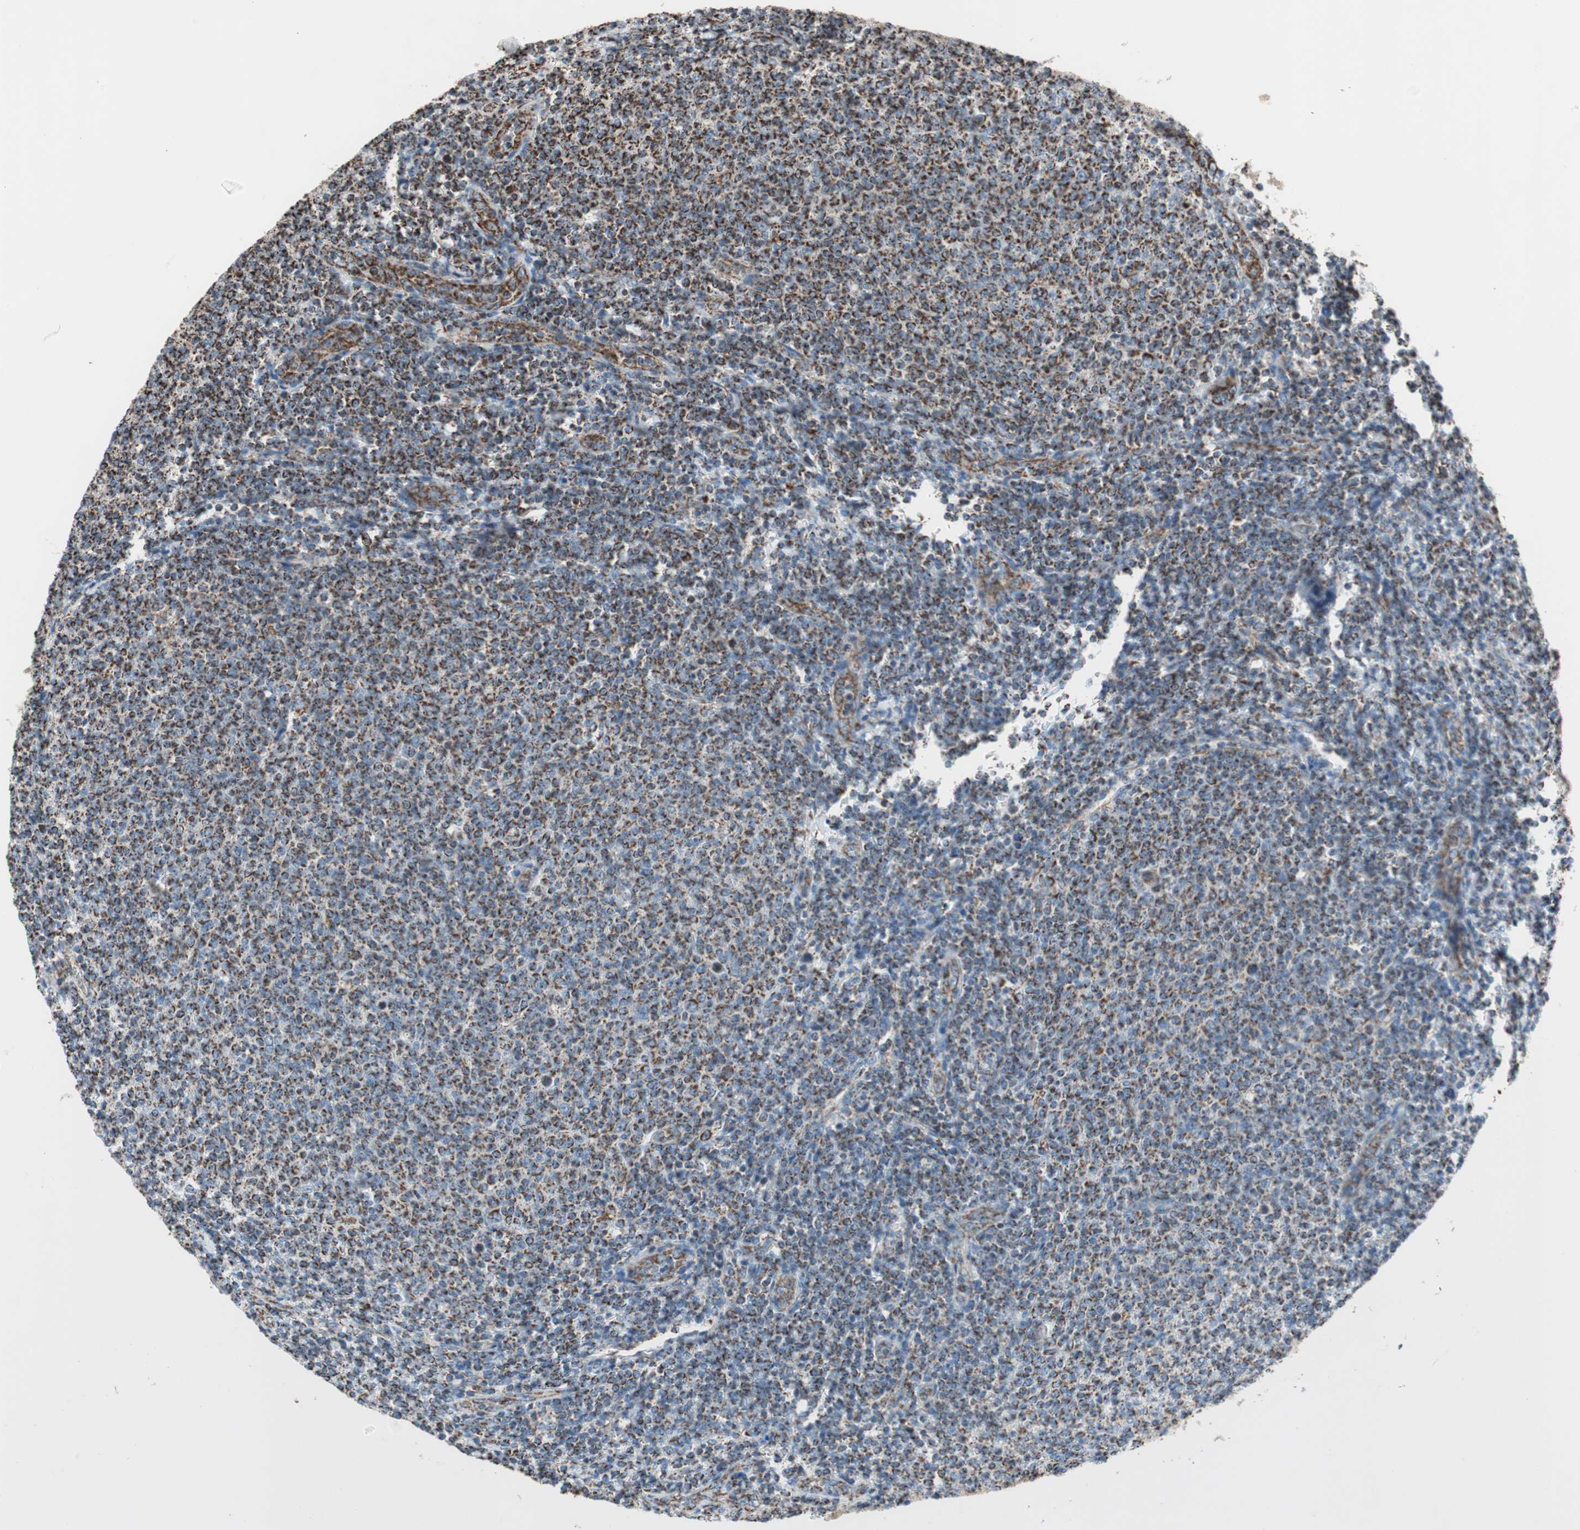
{"staining": {"intensity": "strong", "quantity": "25%-75%", "location": "cytoplasmic/membranous"}, "tissue": "lymphoma", "cell_type": "Tumor cells", "image_type": "cancer", "snomed": [{"axis": "morphology", "description": "Malignant lymphoma, non-Hodgkin's type, Low grade"}, {"axis": "topography", "description": "Lymph node"}], "caption": "Malignant lymphoma, non-Hodgkin's type (low-grade) was stained to show a protein in brown. There is high levels of strong cytoplasmic/membranous expression in about 25%-75% of tumor cells.", "gene": "PCSK4", "patient": {"sex": "male", "age": 66}}